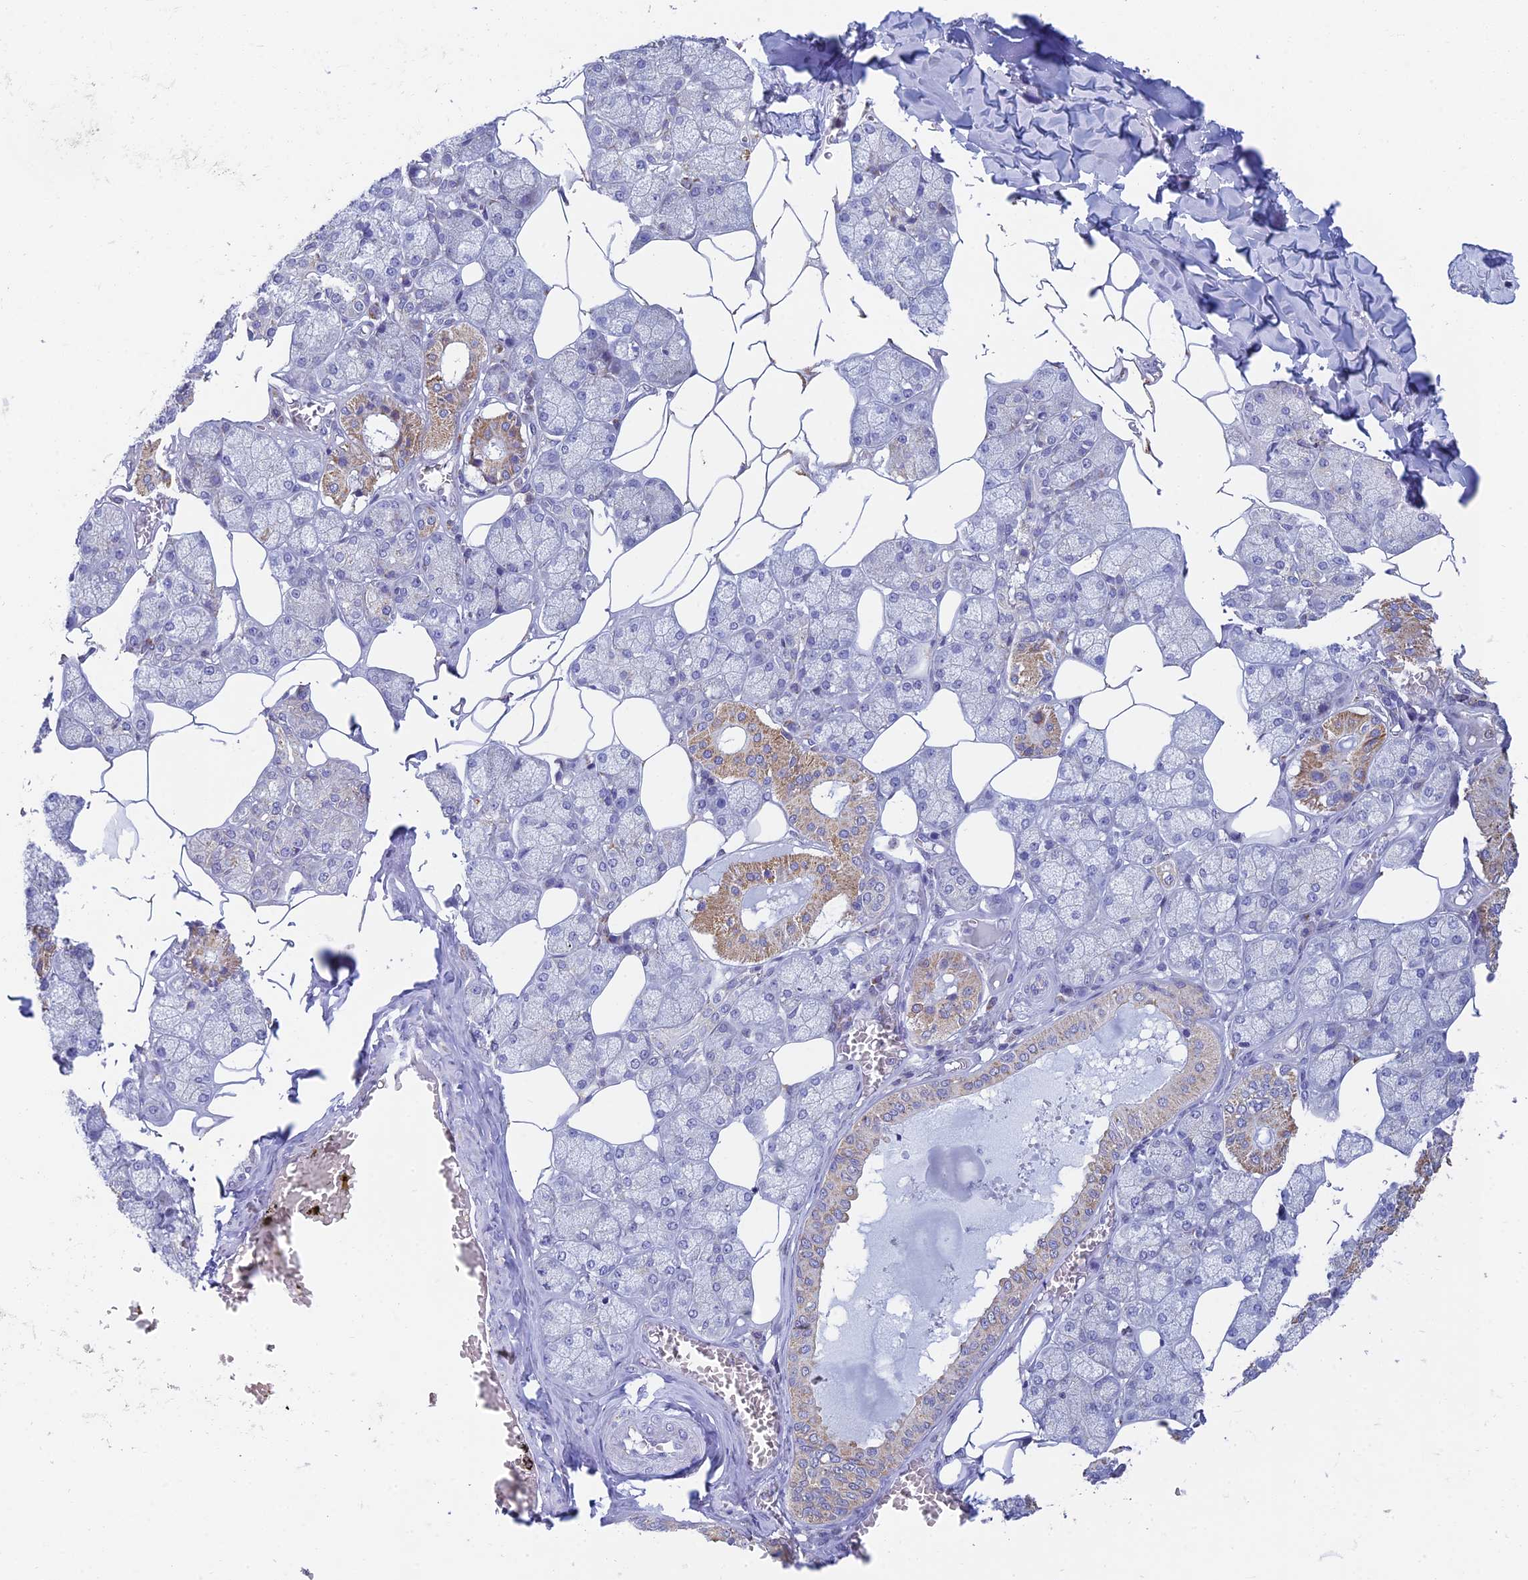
{"staining": {"intensity": "moderate", "quantity": "<25%", "location": "cytoplasmic/membranous"}, "tissue": "salivary gland", "cell_type": "Glandular cells", "image_type": "normal", "snomed": [{"axis": "morphology", "description": "Normal tissue, NOS"}, {"axis": "topography", "description": "Salivary gland"}], "caption": "A brown stain shows moderate cytoplasmic/membranous positivity of a protein in glandular cells of normal salivary gland.", "gene": "REXO5", "patient": {"sex": "male", "age": 62}}